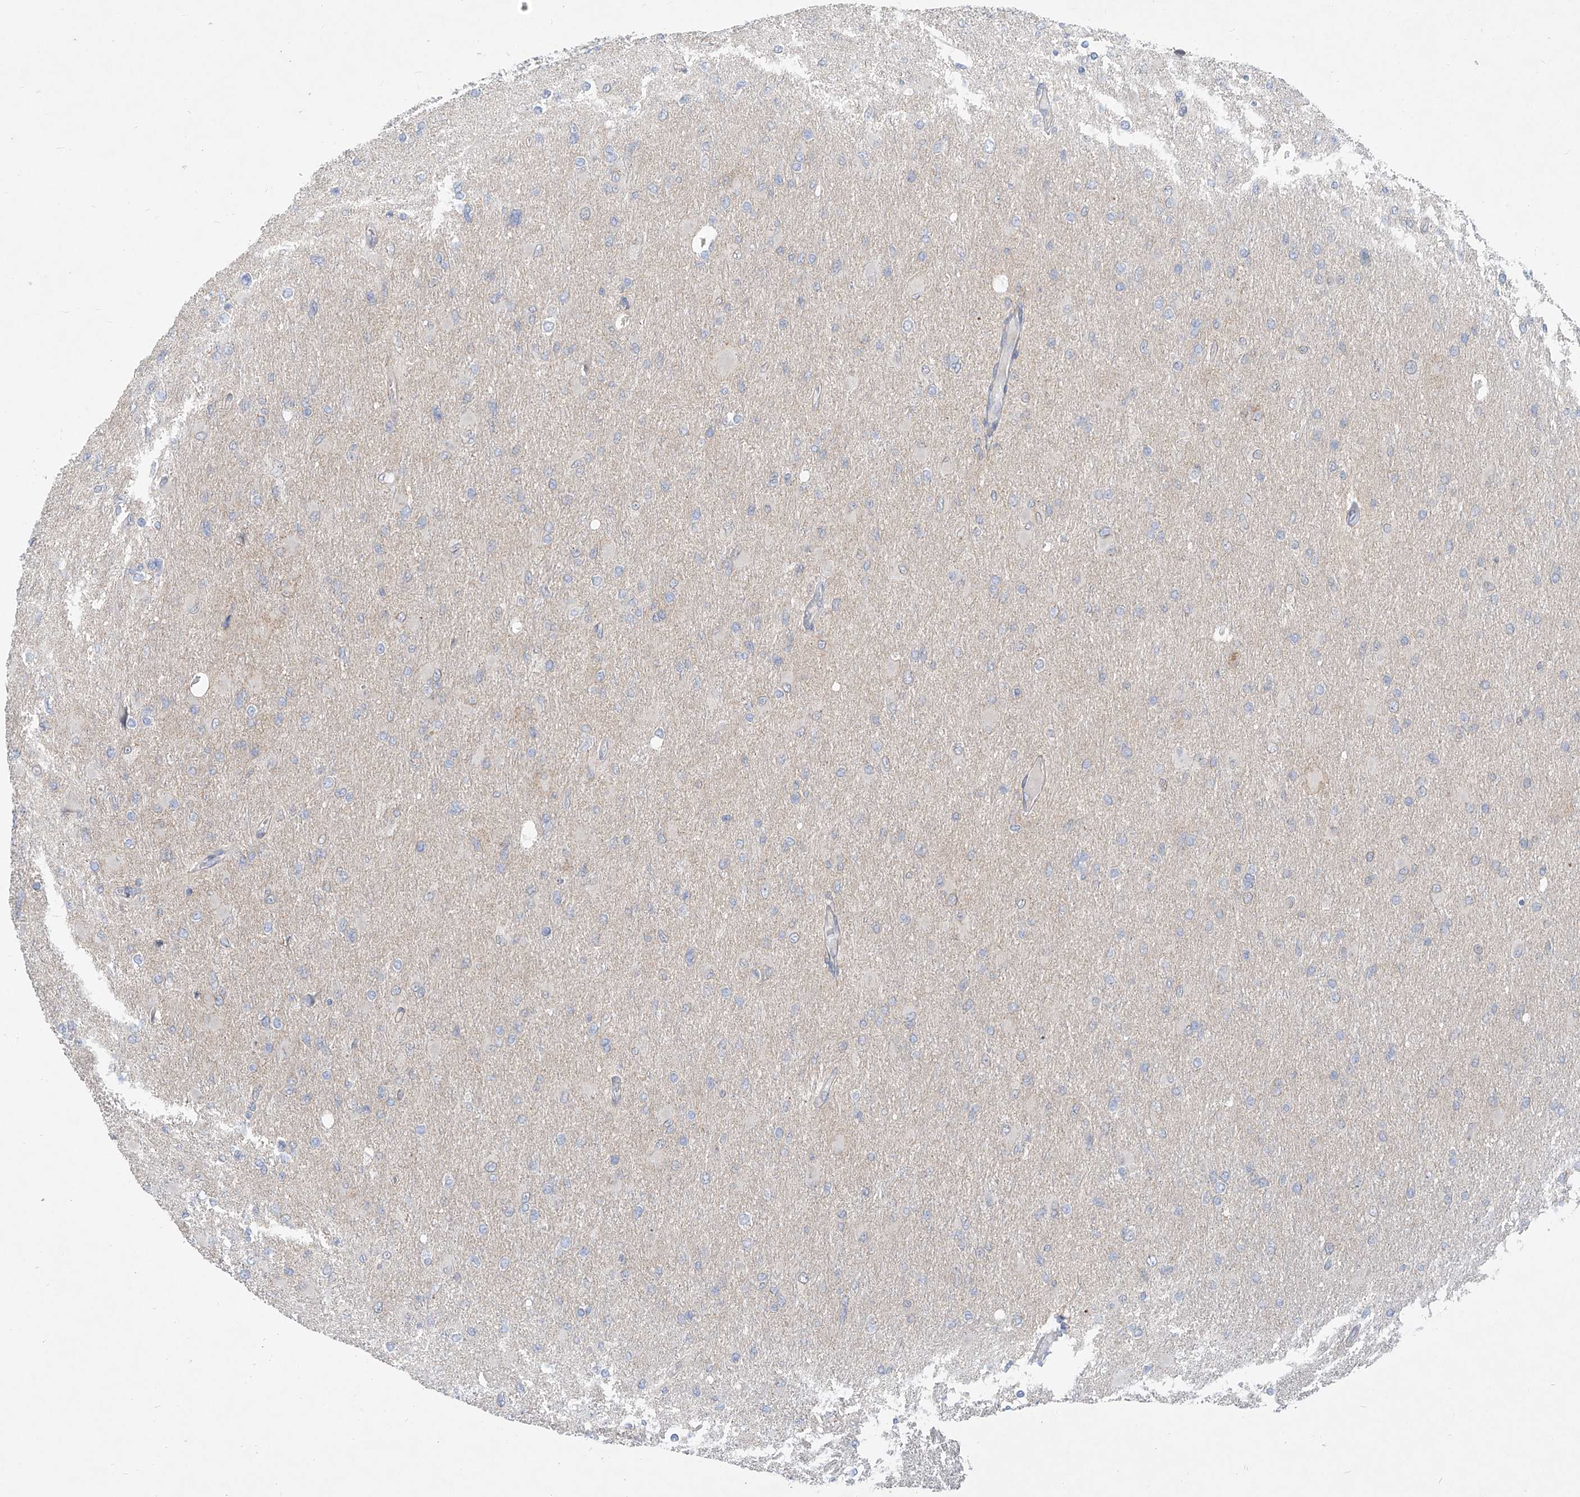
{"staining": {"intensity": "negative", "quantity": "none", "location": "none"}, "tissue": "glioma", "cell_type": "Tumor cells", "image_type": "cancer", "snomed": [{"axis": "morphology", "description": "Glioma, malignant, High grade"}, {"axis": "topography", "description": "Cerebral cortex"}], "caption": "Micrograph shows no significant protein staining in tumor cells of glioma.", "gene": "KRTAP25-1", "patient": {"sex": "female", "age": 36}}